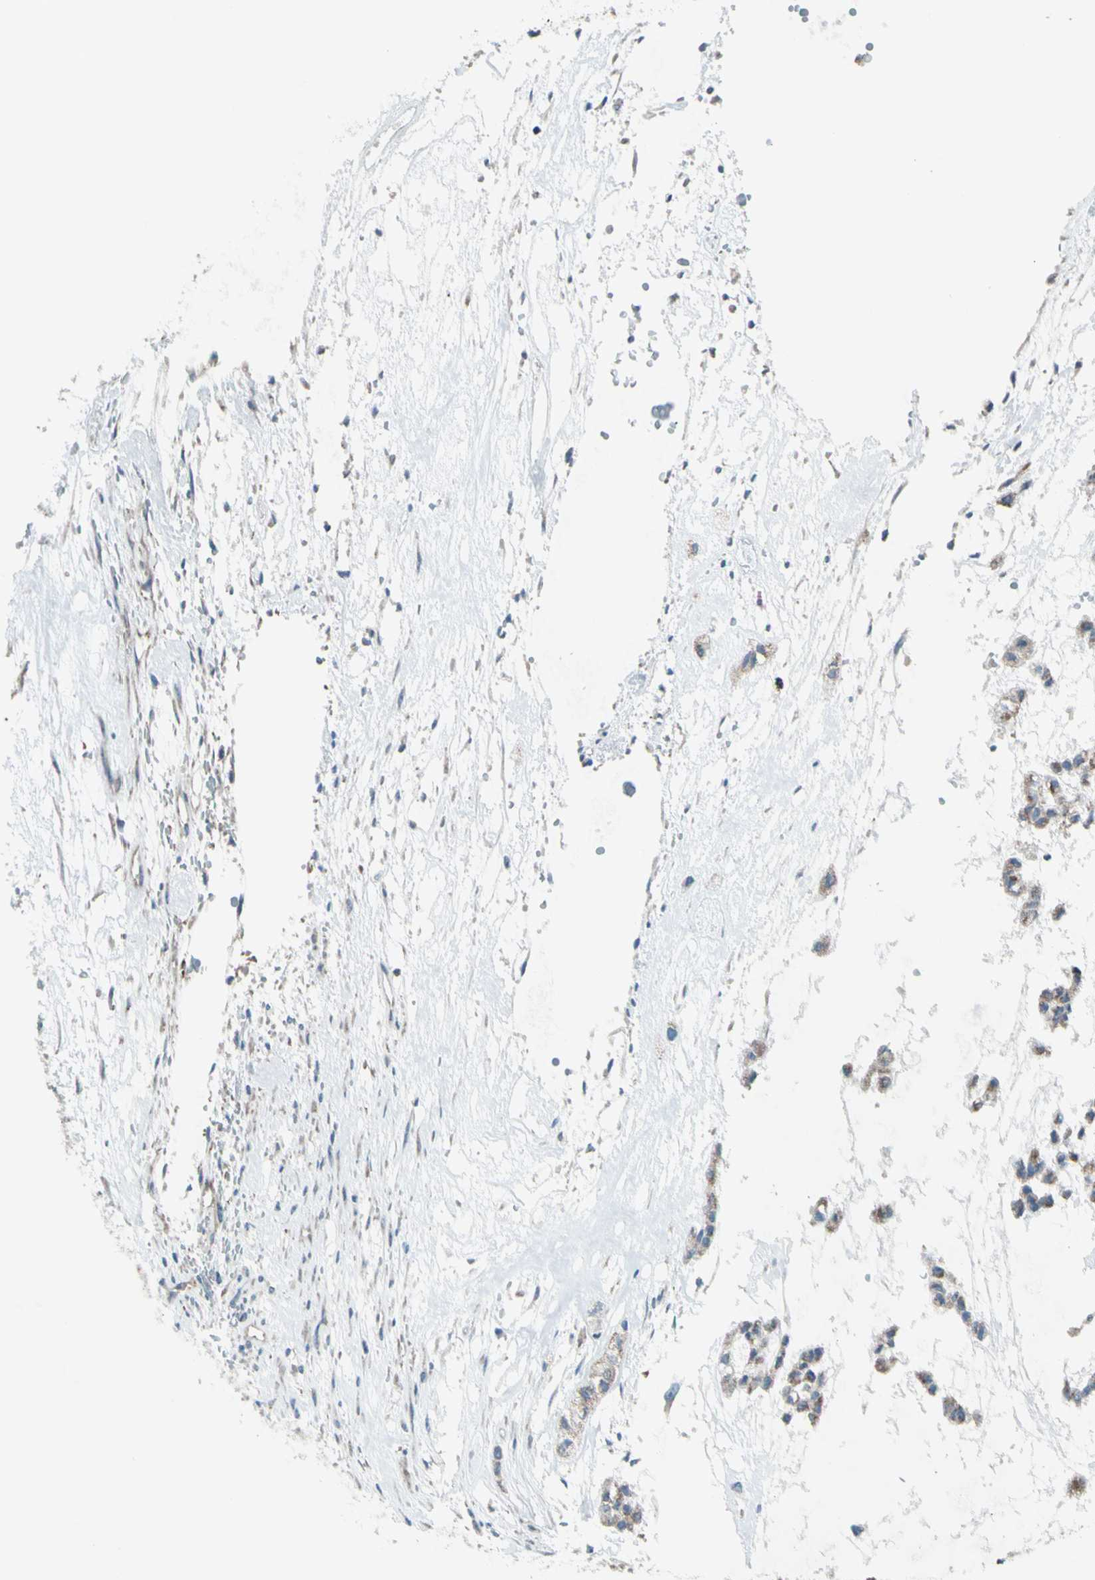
{"staining": {"intensity": "moderate", "quantity": ">75%", "location": "cytoplasmic/membranous"}, "tissue": "head and neck cancer", "cell_type": "Tumor cells", "image_type": "cancer", "snomed": [{"axis": "morphology", "description": "Adenocarcinoma, NOS"}, {"axis": "morphology", "description": "Adenoma, NOS"}, {"axis": "topography", "description": "Head-Neck"}], "caption": "Human head and neck cancer (adenoma) stained with a brown dye reveals moderate cytoplasmic/membranous positive positivity in approximately >75% of tumor cells.", "gene": "ACOT8", "patient": {"sex": "female", "age": 55}}